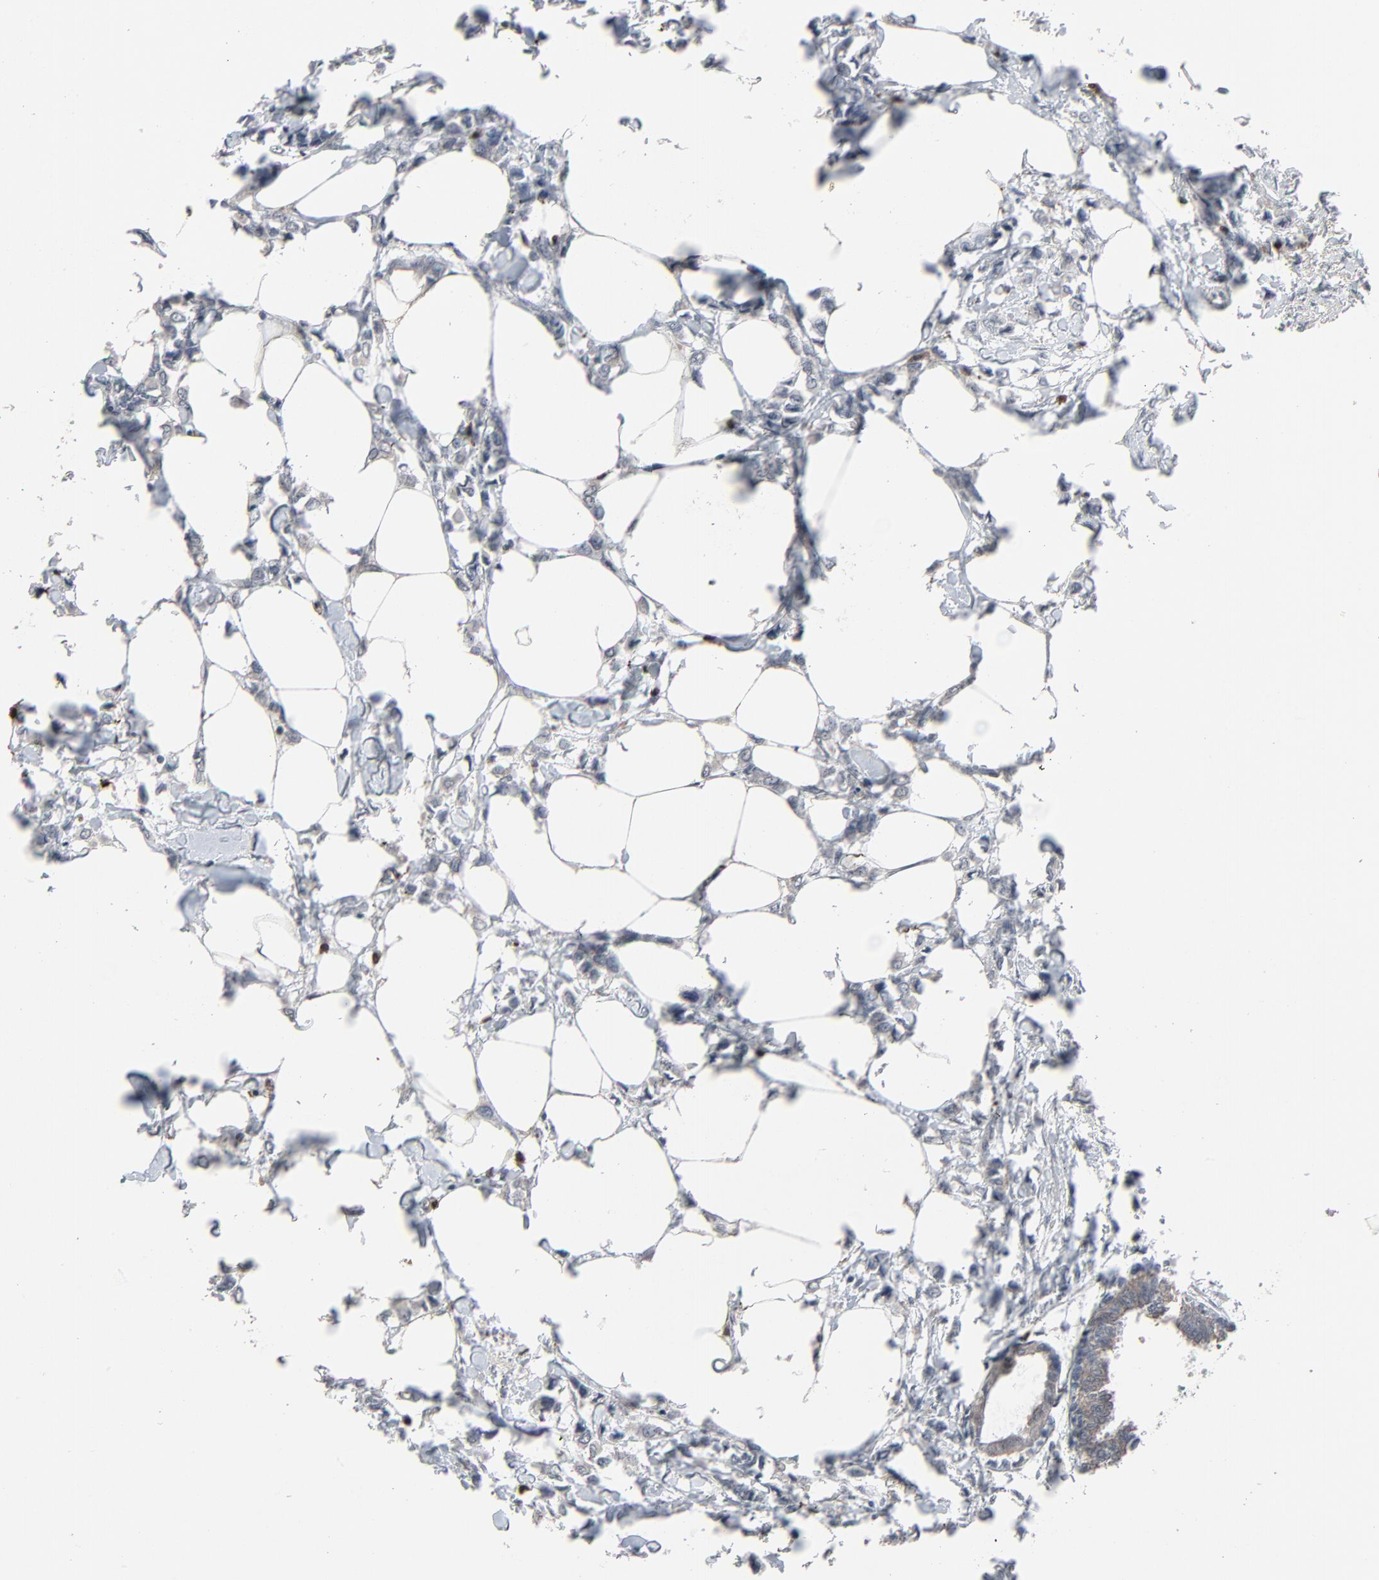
{"staining": {"intensity": "negative", "quantity": "none", "location": "none"}, "tissue": "breast cancer", "cell_type": "Tumor cells", "image_type": "cancer", "snomed": [{"axis": "morphology", "description": "Lobular carcinoma"}, {"axis": "topography", "description": "Breast"}], "caption": "Immunohistochemistry histopathology image of neoplastic tissue: human lobular carcinoma (breast) stained with DAB (3,3'-diaminobenzidine) shows no significant protein expression in tumor cells.", "gene": "DOCK8", "patient": {"sex": "female", "age": 51}}